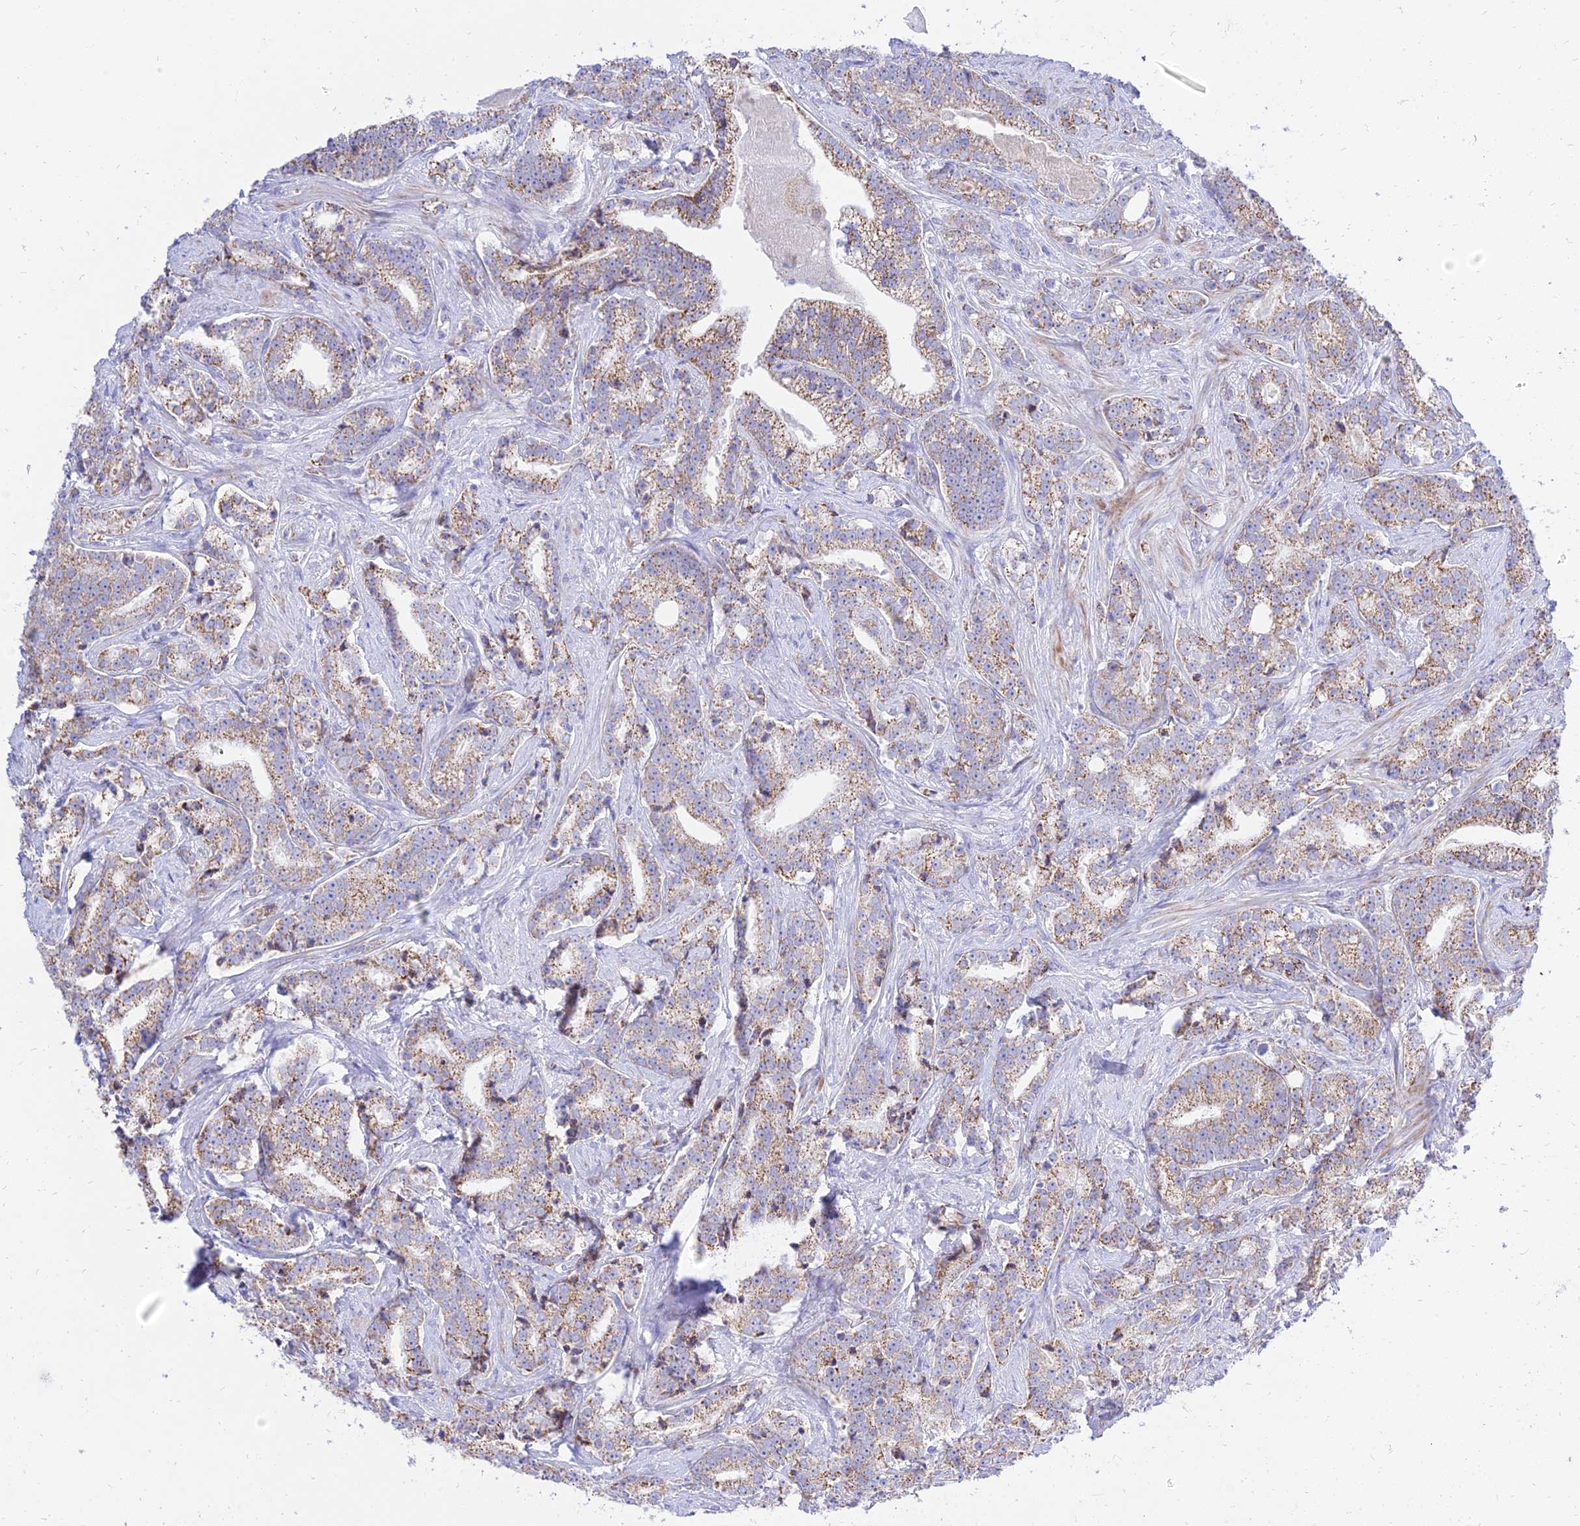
{"staining": {"intensity": "moderate", "quantity": "25%-75%", "location": "cytoplasmic/membranous"}, "tissue": "prostate cancer", "cell_type": "Tumor cells", "image_type": "cancer", "snomed": [{"axis": "morphology", "description": "Adenocarcinoma, High grade"}, {"axis": "topography", "description": "Prostate"}], "caption": "The immunohistochemical stain labels moderate cytoplasmic/membranous expression in tumor cells of adenocarcinoma (high-grade) (prostate) tissue.", "gene": "PKN3", "patient": {"sex": "male", "age": 67}}